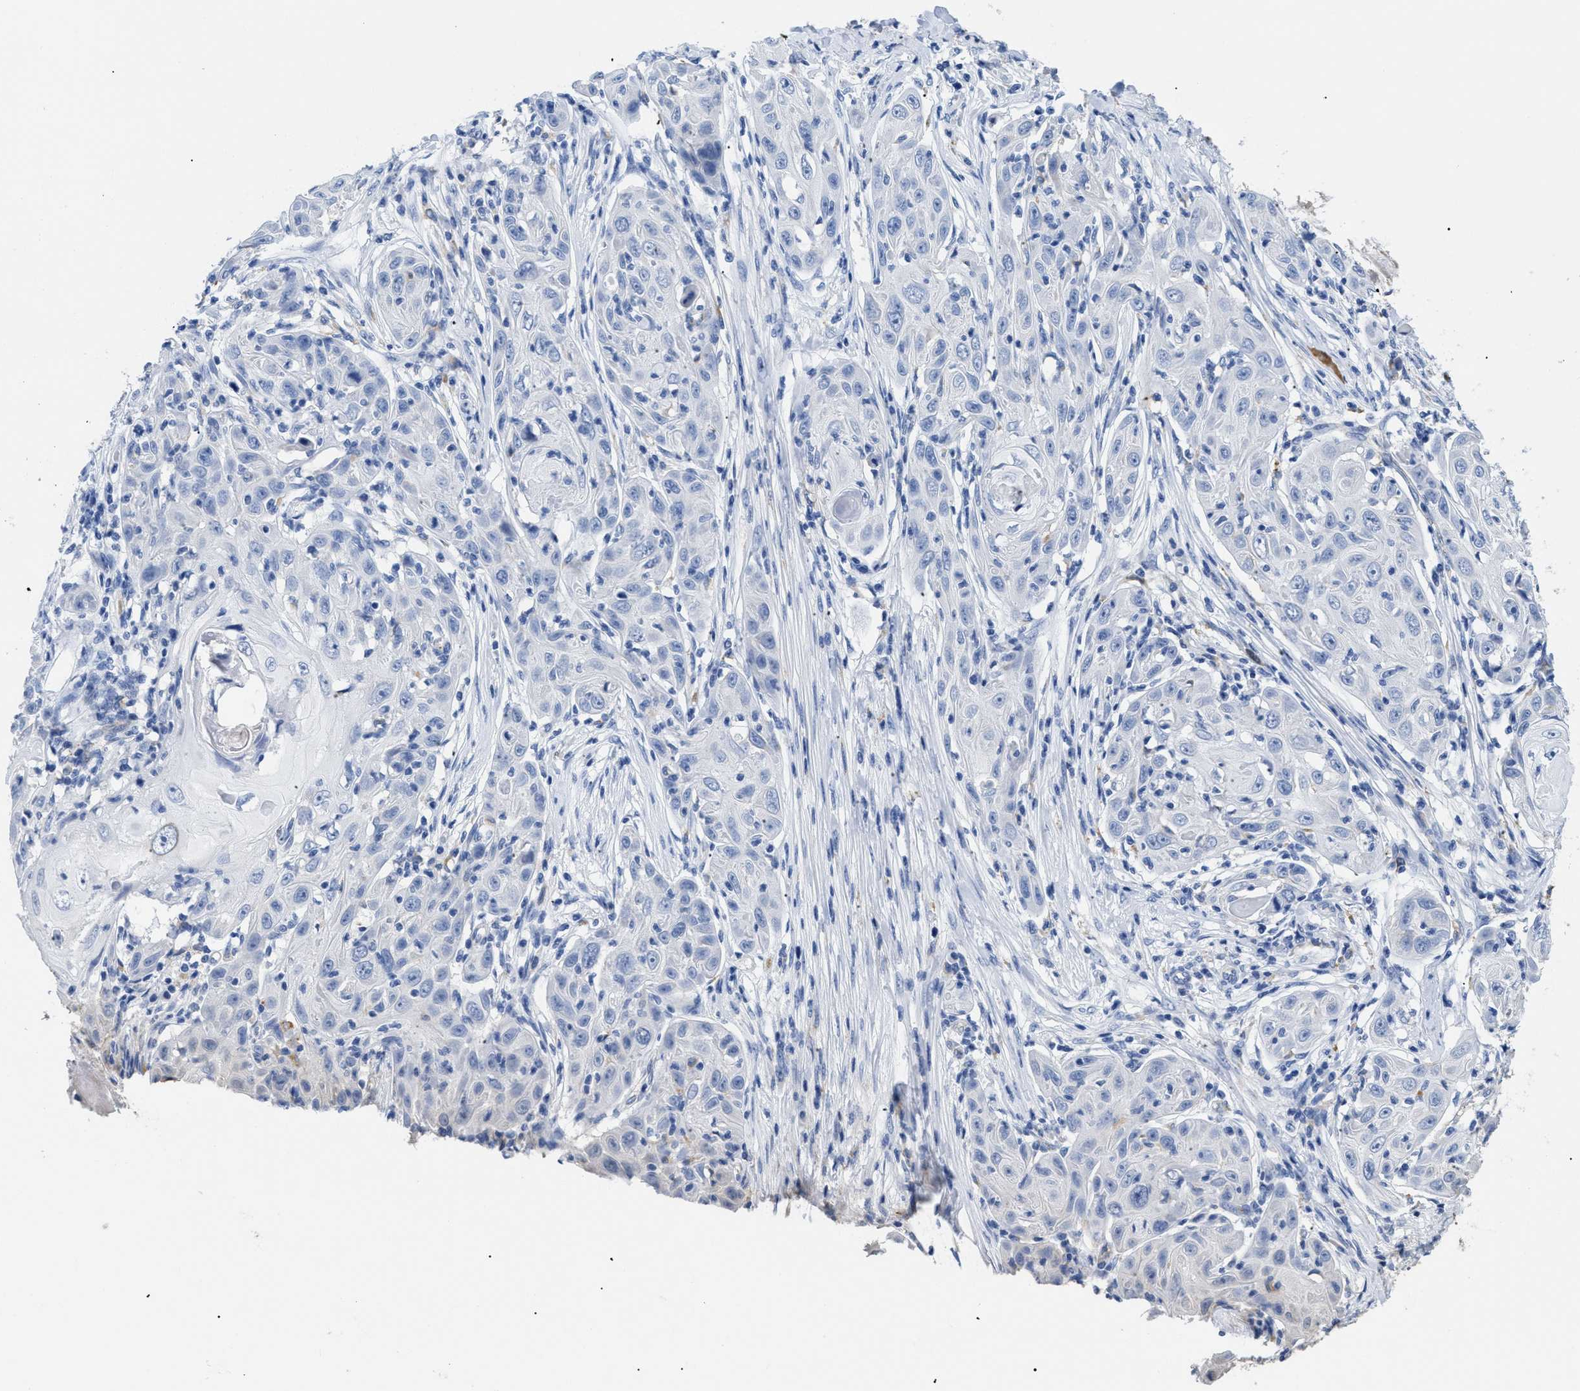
{"staining": {"intensity": "negative", "quantity": "none", "location": "none"}, "tissue": "skin cancer", "cell_type": "Tumor cells", "image_type": "cancer", "snomed": [{"axis": "morphology", "description": "Squamous cell carcinoma, NOS"}, {"axis": "topography", "description": "Skin"}], "caption": "Tumor cells show no significant expression in skin cancer (squamous cell carcinoma).", "gene": "APOBEC2", "patient": {"sex": "female", "age": 88}}